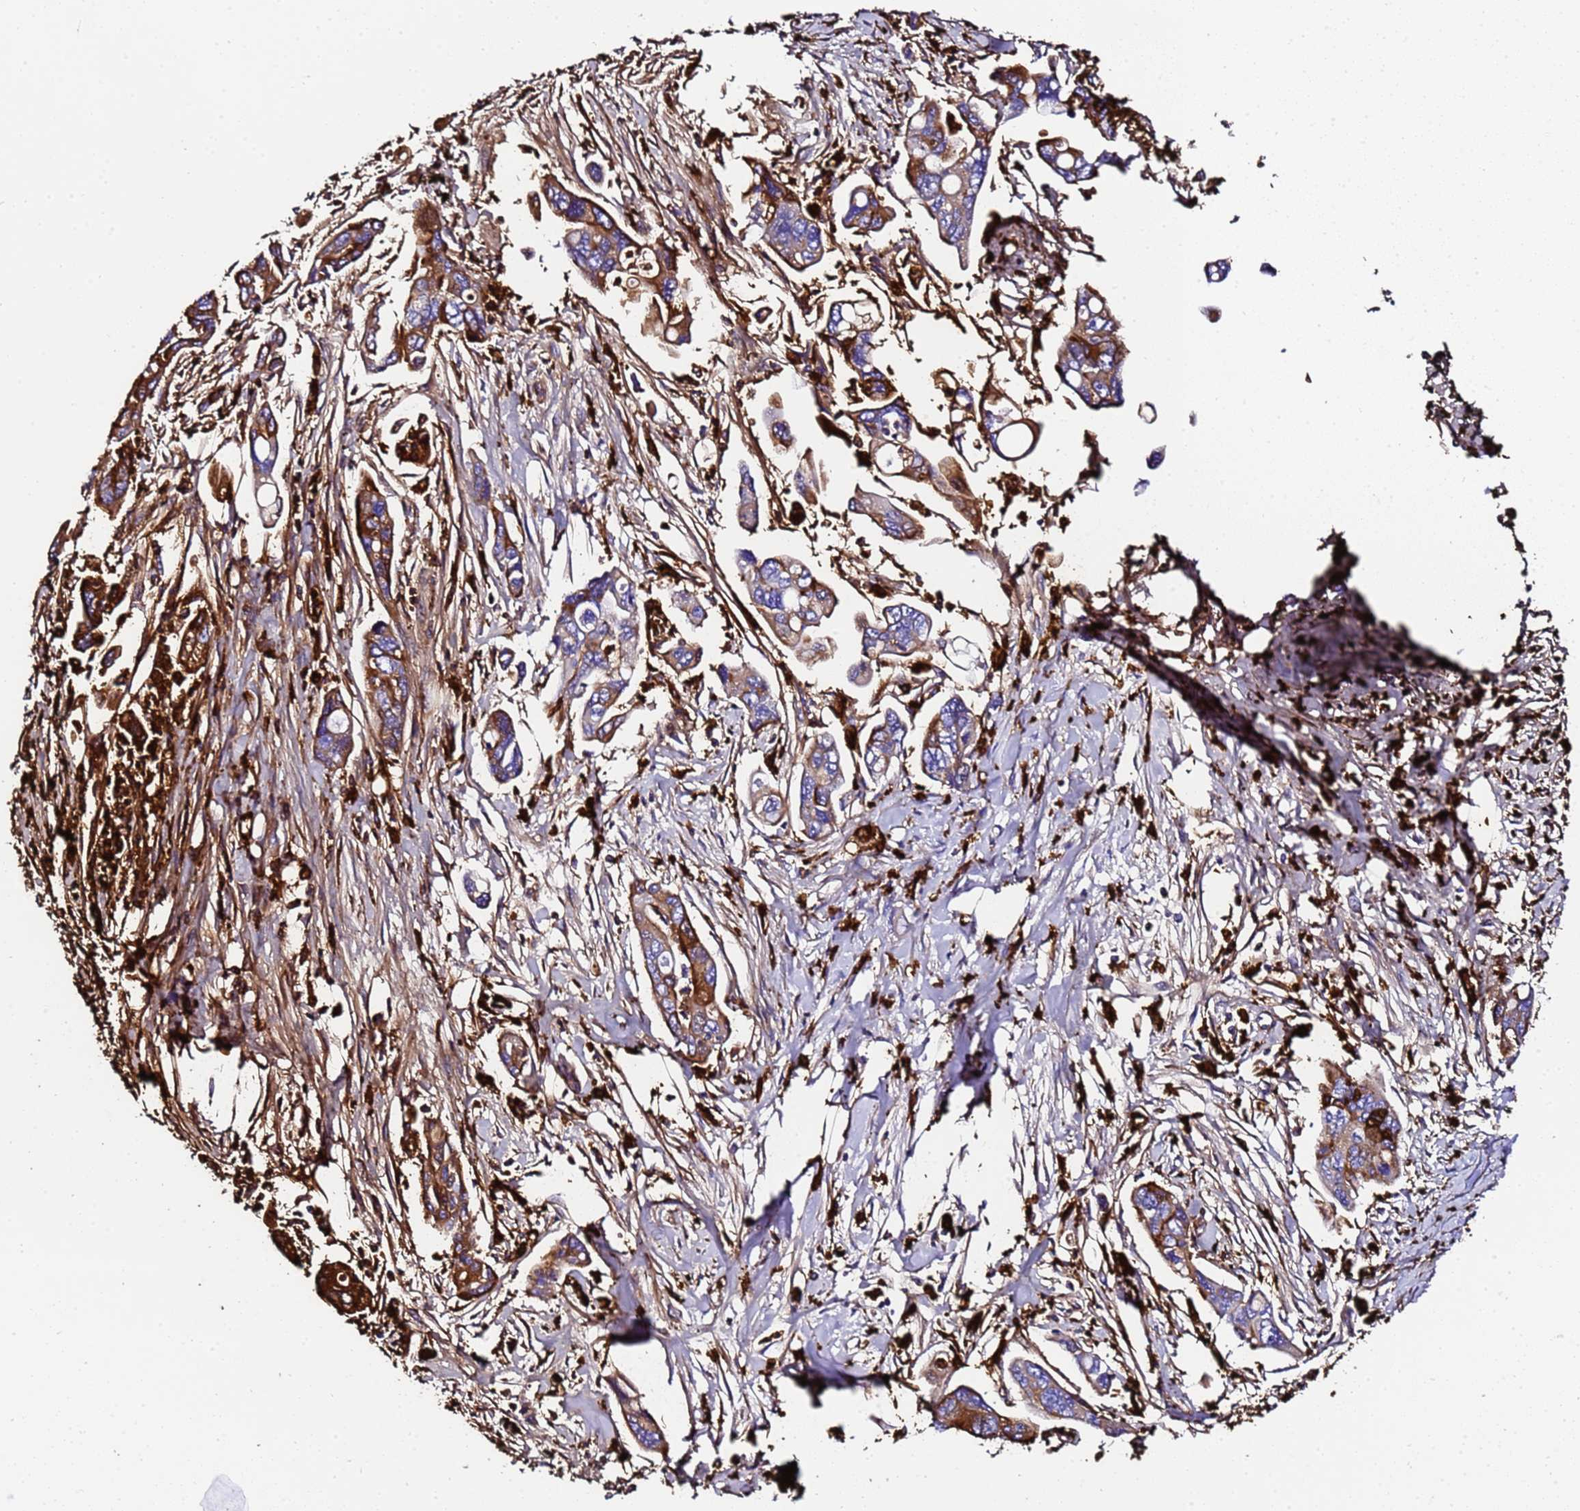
{"staining": {"intensity": "strong", "quantity": ">75%", "location": "cytoplasmic/membranous"}, "tissue": "pancreatic cancer", "cell_type": "Tumor cells", "image_type": "cancer", "snomed": [{"axis": "morphology", "description": "Adenocarcinoma, NOS"}, {"axis": "topography", "description": "Pancreas"}], "caption": "Immunohistochemistry (IHC) micrograph of pancreatic cancer (adenocarcinoma) stained for a protein (brown), which displays high levels of strong cytoplasmic/membranous staining in about >75% of tumor cells.", "gene": "FTL", "patient": {"sex": "male", "age": 70}}